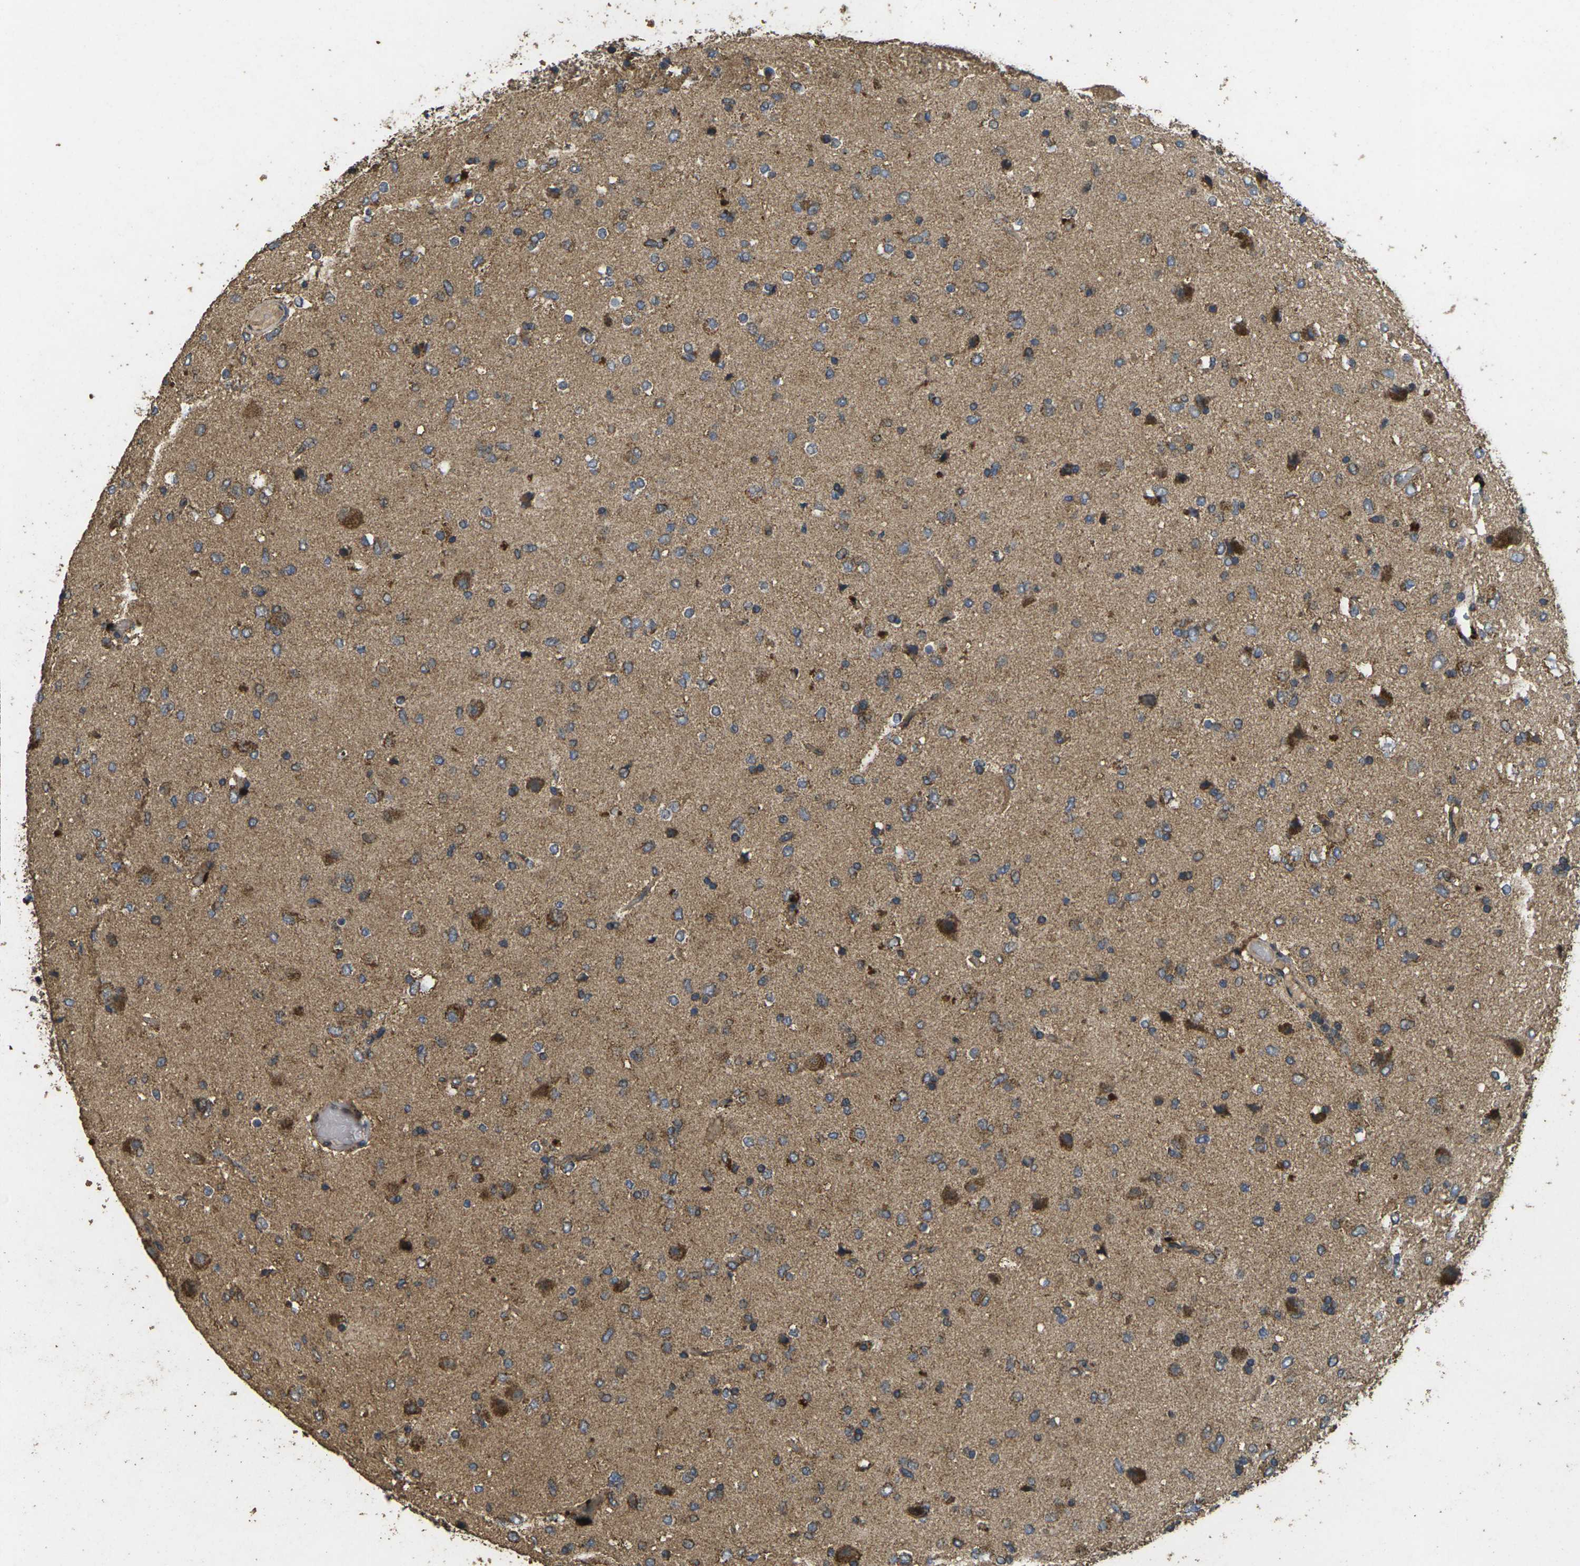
{"staining": {"intensity": "moderate", "quantity": ">75%", "location": "cytoplasmic/membranous"}, "tissue": "glioma", "cell_type": "Tumor cells", "image_type": "cancer", "snomed": [{"axis": "morphology", "description": "Glioma, malignant, Low grade"}, {"axis": "topography", "description": "Brain"}], "caption": "IHC micrograph of glioma stained for a protein (brown), which demonstrates medium levels of moderate cytoplasmic/membranous positivity in about >75% of tumor cells.", "gene": "MAPK11", "patient": {"sex": "male", "age": 77}}